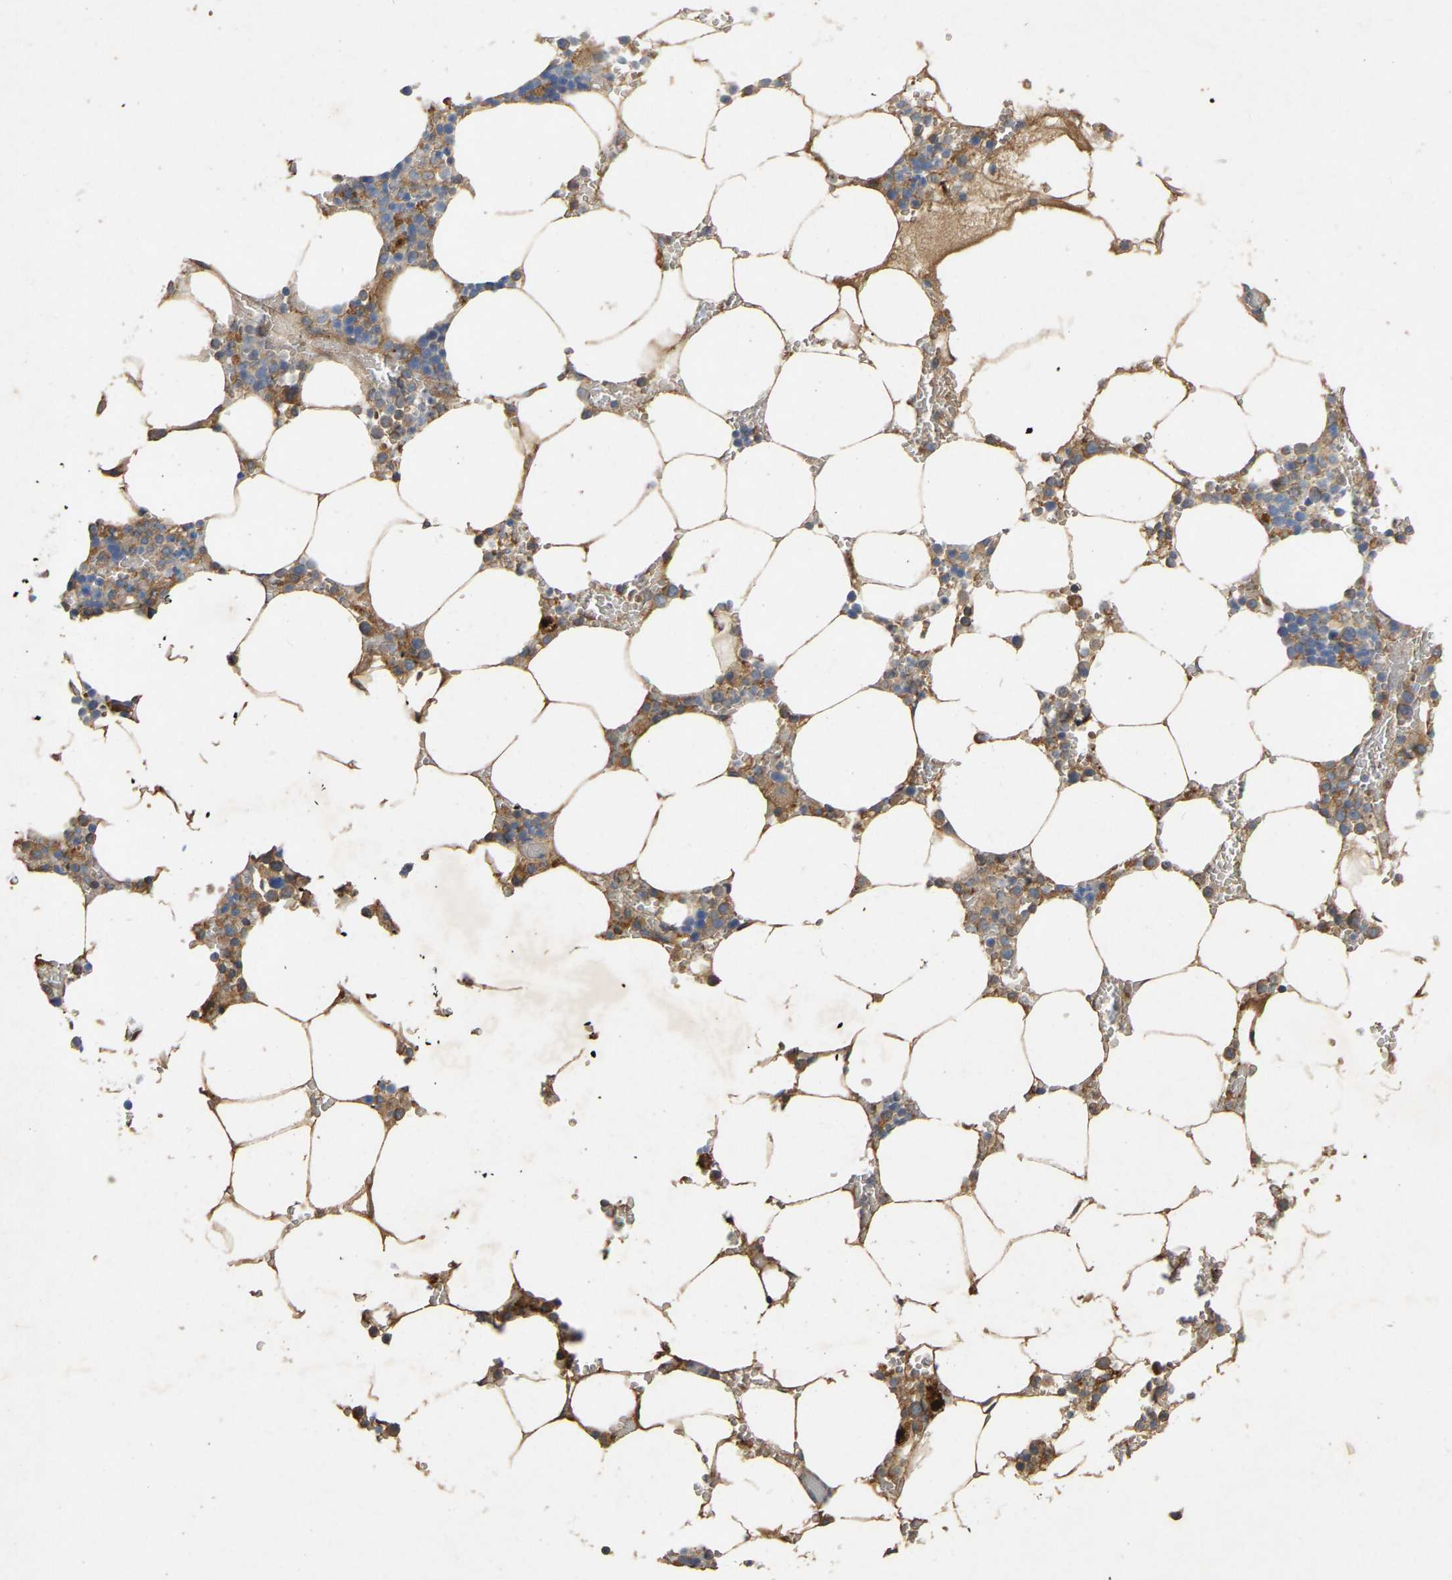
{"staining": {"intensity": "moderate", "quantity": ">75%", "location": "cytoplasmic/membranous"}, "tissue": "bone marrow", "cell_type": "Hematopoietic cells", "image_type": "normal", "snomed": [{"axis": "morphology", "description": "Normal tissue, NOS"}, {"axis": "topography", "description": "Bone marrow"}], "caption": "This is a micrograph of IHC staining of benign bone marrow, which shows moderate expression in the cytoplasmic/membranous of hematopoietic cells.", "gene": "LPAR2", "patient": {"sex": "male", "age": 70}}